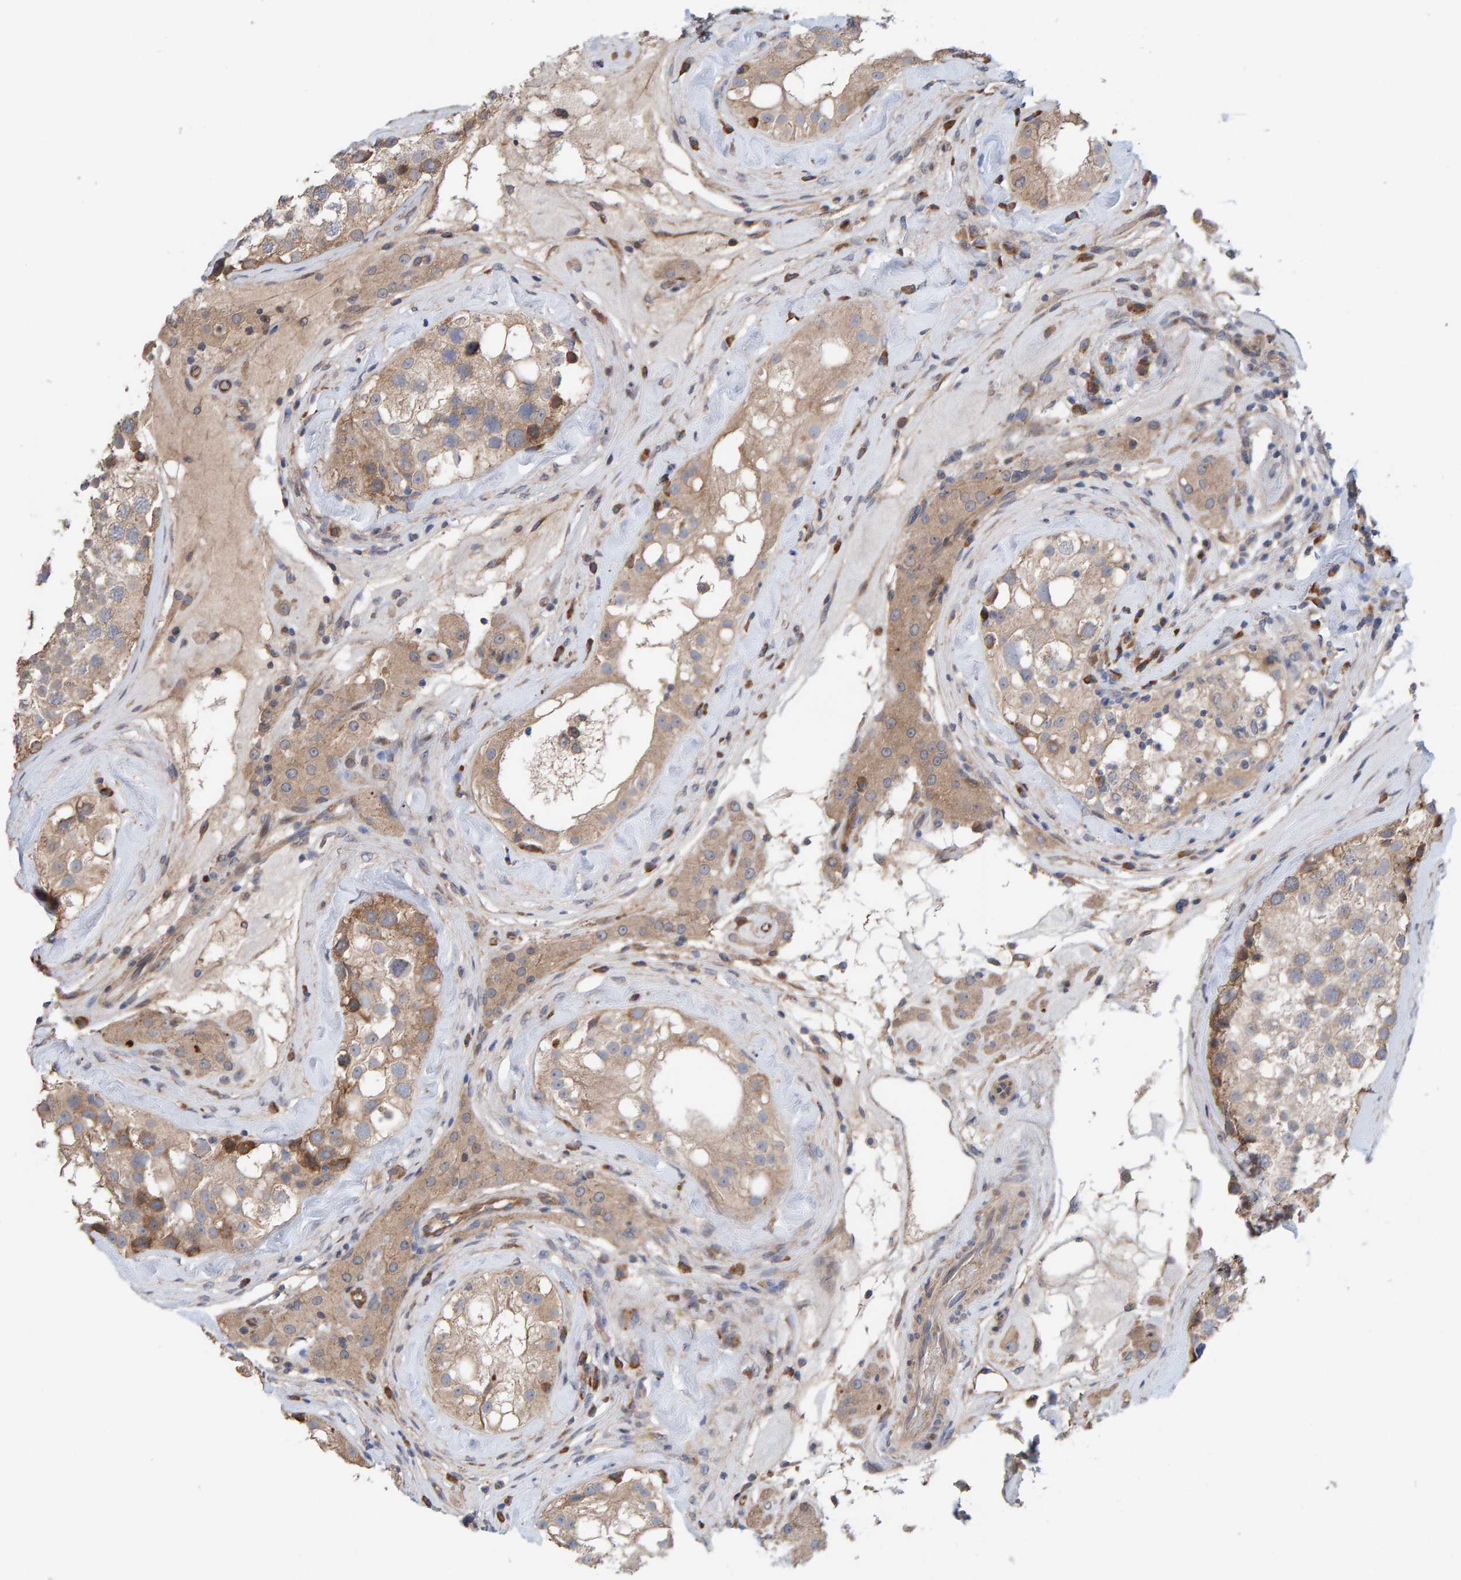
{"staining": {"intensity": "weak", "quantity": ">75%", "location": "cytoplasmic/membranous"}, "tissue": "testis", "cell_type": "Cells in seminiferous ducts", "image_type": "normal", "snomed": [{"axis": "morphology", "description": "Normal tissue, NOS"}, {"axis": "topography", "description": "Testis"}], "caption": "The micrograph reveals a brown stain indicating the presence of a protein in the cytoplasmic/membranous of cells in seminiferous ducts in testis. Nuclei are stained in blue.", "gene": "LRSAM1", "patient": {"sex": "male", "age": 46}}